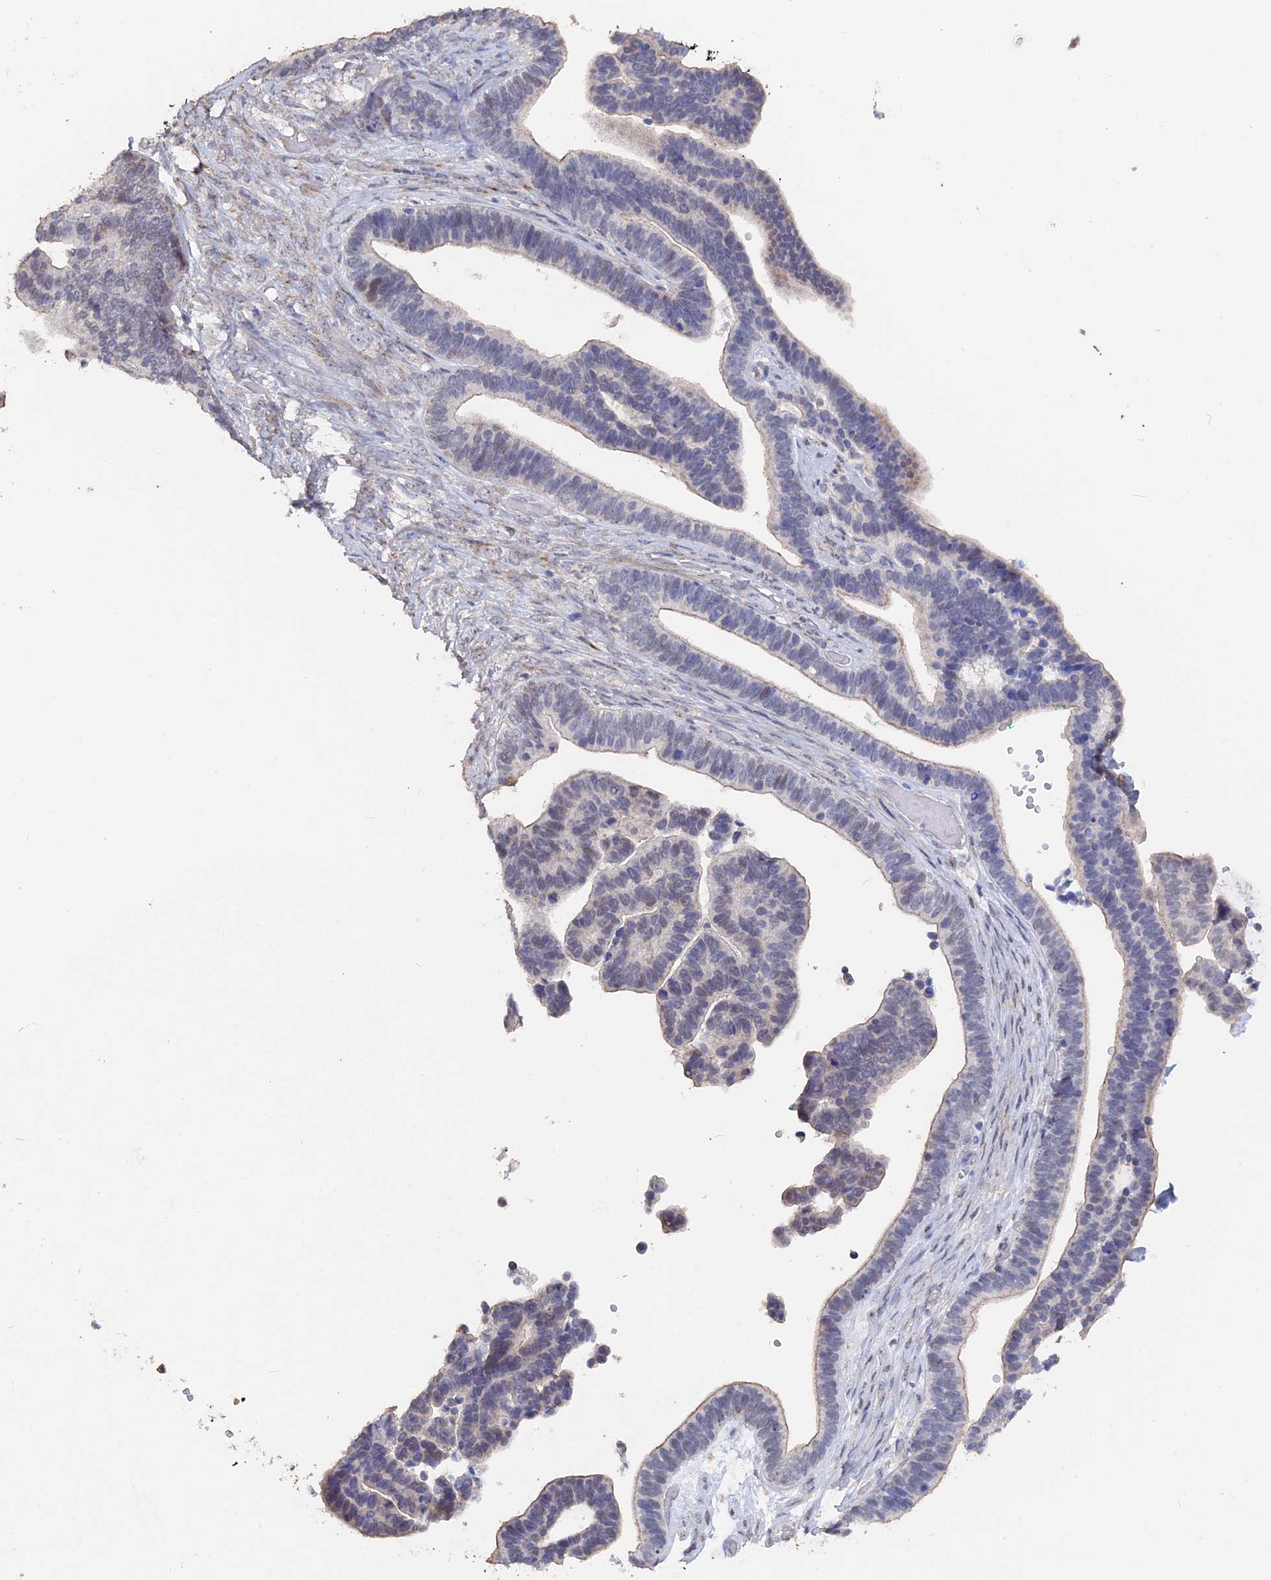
{"staining": {"intensity": "negative", "quantity": "none", "location": "none"}, "tissue": "ovarian cancer", "cell_type": "Tumor cells", "image_type": "cancer", "snomed": [{"axis": "morphology", "description": "Cystadenocarcinoma, serous, NOS"}, {"axis": "topography", "description": "Ovary"}], "caption": "This is a image of immunohistochemistry staining of serous cystadenocarcinoma (ovarian), which shows no staining in tumor cells.", "gene": "SEMG2", "patient": {"sex": "female", "age": 56}}